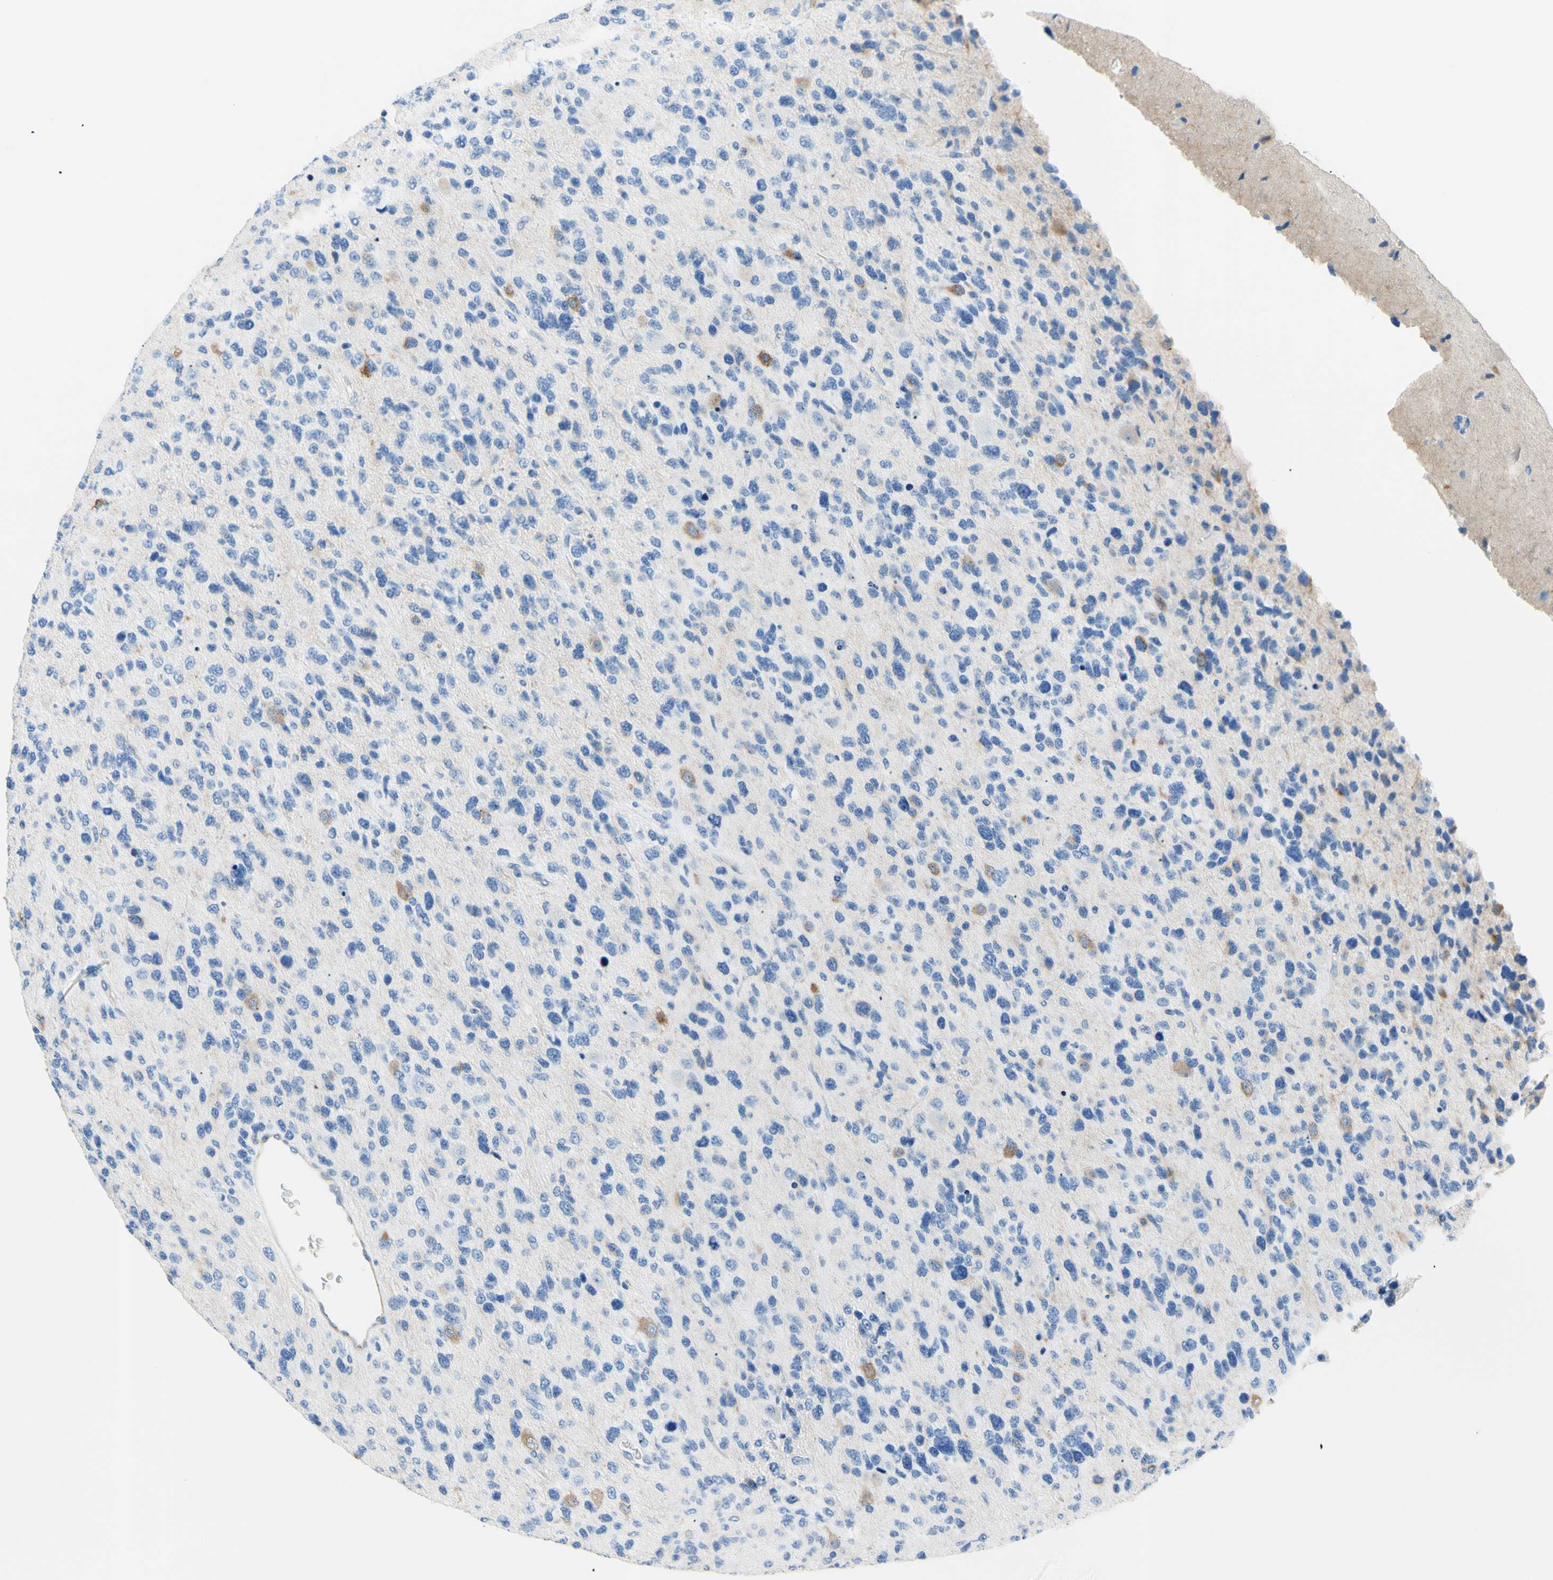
{"staining": {"intensity": "moderate", "quantity": "<25%", "location": "cytoplasmic/membranous"}, "tissue": "glioma", "cell_type": "Tumor cells", "image_type": "cancer", "snomed": [{"axis": "morphology", "description": "Glioma, malignant, High grade"}, {"axis": "topography", "description": "Brain"}], "caption": "This is a micrograph of immunohistochemistry (IHC) staining of glioma, which shows moderate positivity in the cytoplasmic/membranous of tumor cells.", "gene": "HPCA", "patient": {"sex": "female", "age": 58}}